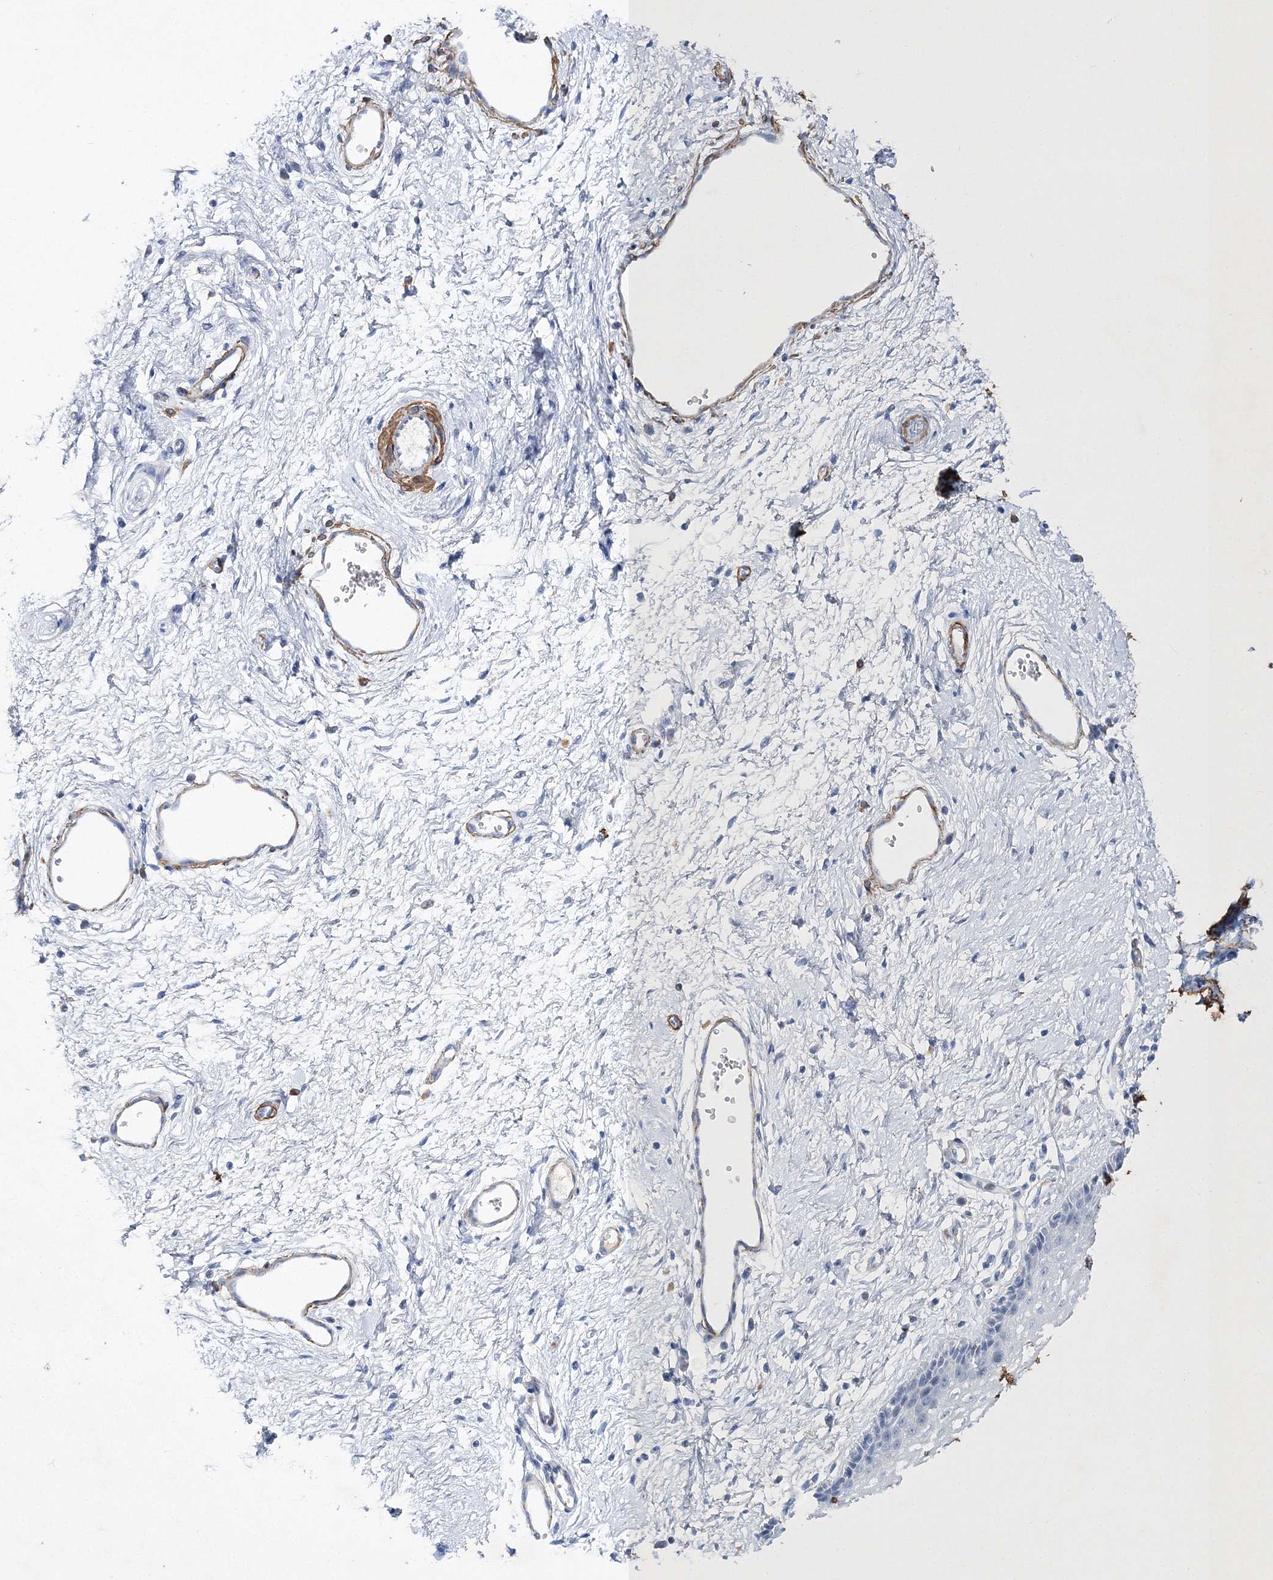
{"staining": {"intensity": "negative", "quantity": "none", "location": "none"}, "tissue": "vagina", "cell_type": "Squamous epithelial cells", "image_type": "normal", "snomed": [{"axis": "morphology", "description": "Normal tissue, NOS"}, {"axis": "topography", "description": "Vagina"}], "caption": "This is an IHC micrograph of unremarkable vagina. There is no positivity in squamous epithelial cells.", "gene": "RTN2", "patient": {"sex": "female", "age": 46}}